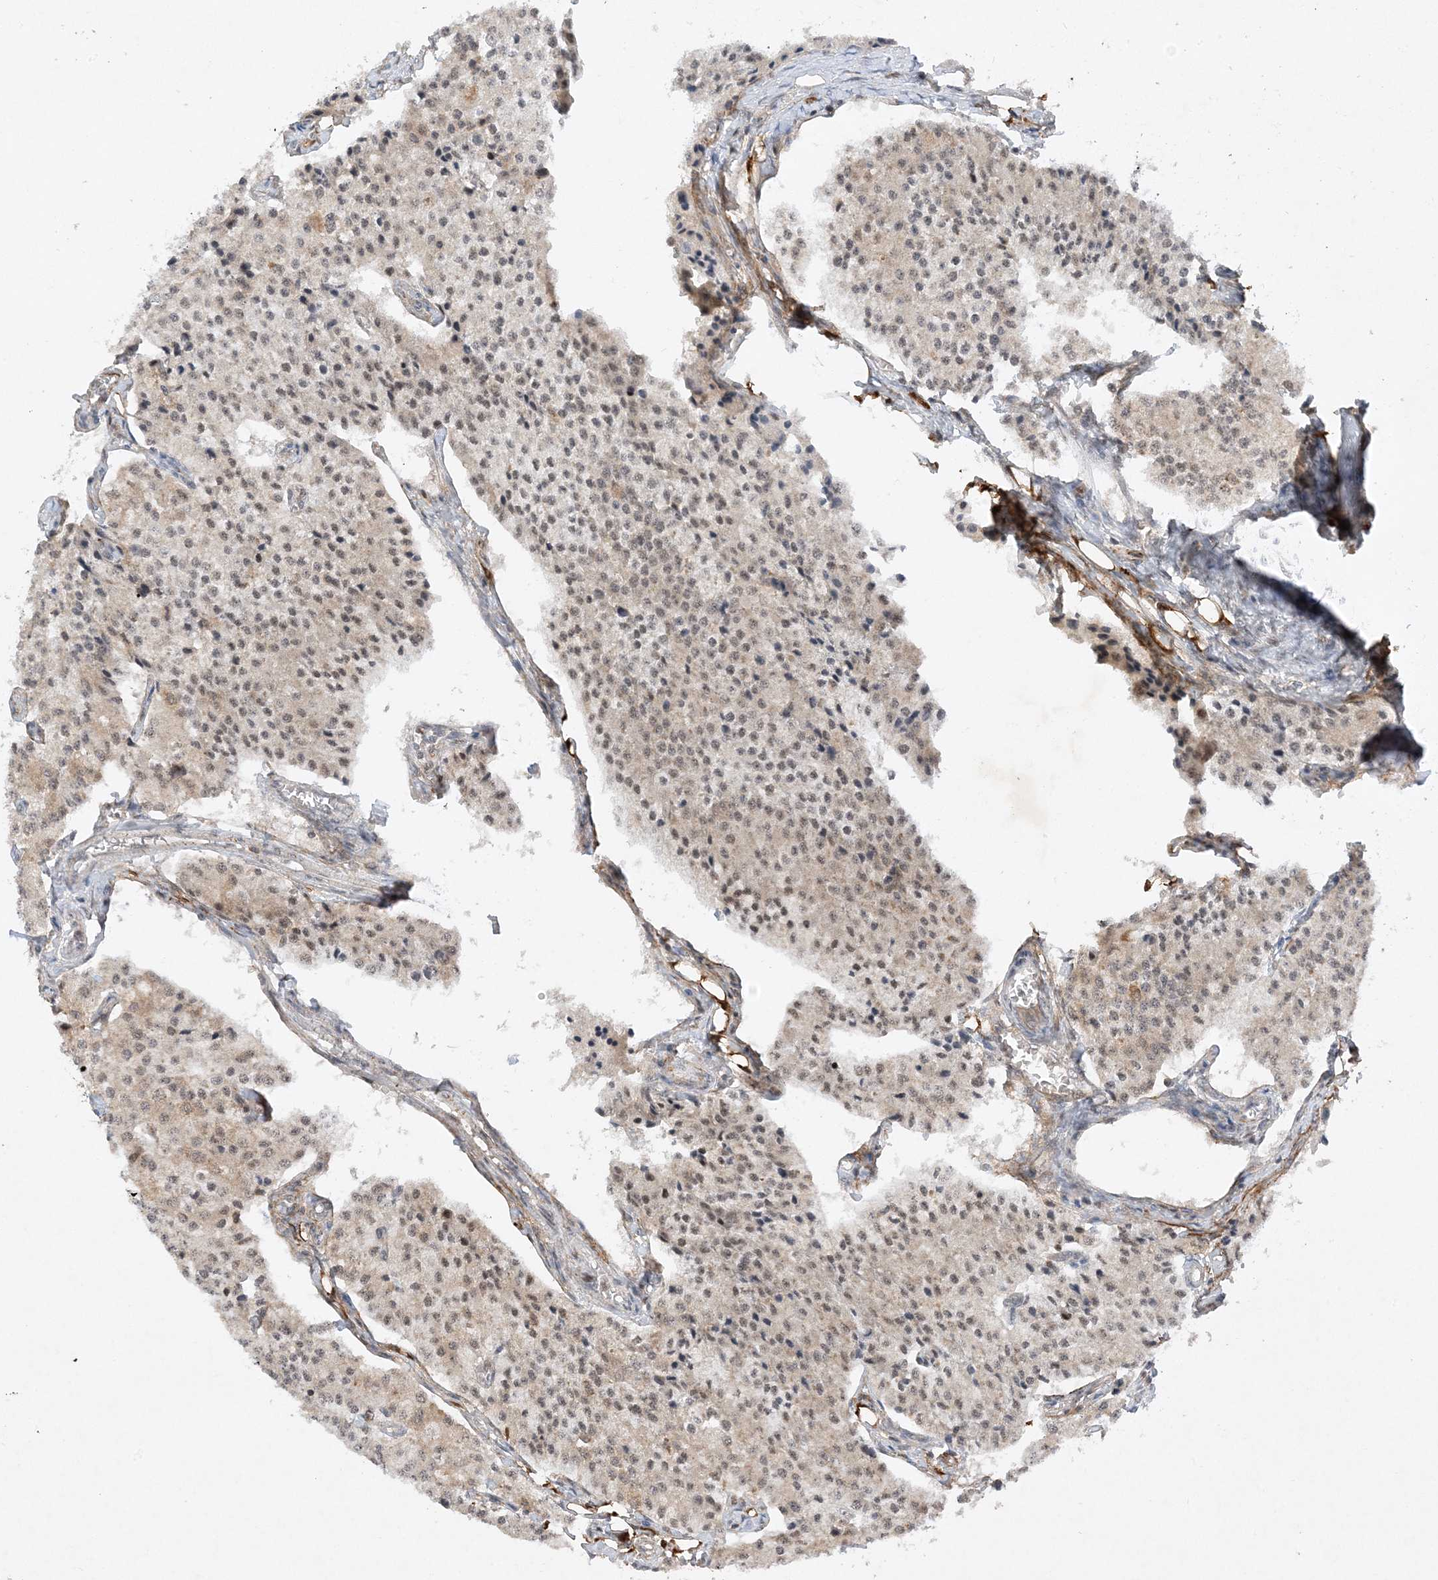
{"staining": {"intensity": "weak", "quantity": ">75%", "location": "cytoplasmic/membranous,nuclear"}, "tissue": "carcinoid", "cell_type": "Tumor cells", "image_type": "cancer", "snomed": [{"axis": "morphology", "description": "Carcinoid, malignant, NOS"}, {"axis": "topography", "description": "Colon"}], "caption": "Immunohistochemistry staining of carcinoid, which displays low levels of weak cytoplasmic/membranous and nuclear expression in approximately >75% of tumor cells indicating weak cytoplasmic/membranous and nuclear protein expression. The staining was performed using DAB (3,3'-diaminobenzidine) (brown) for protein detection and nuclei were counterstained in hematoxylin (blue).", "gene": "MAST3", "patient": {"sex": "female", "age": 52}}